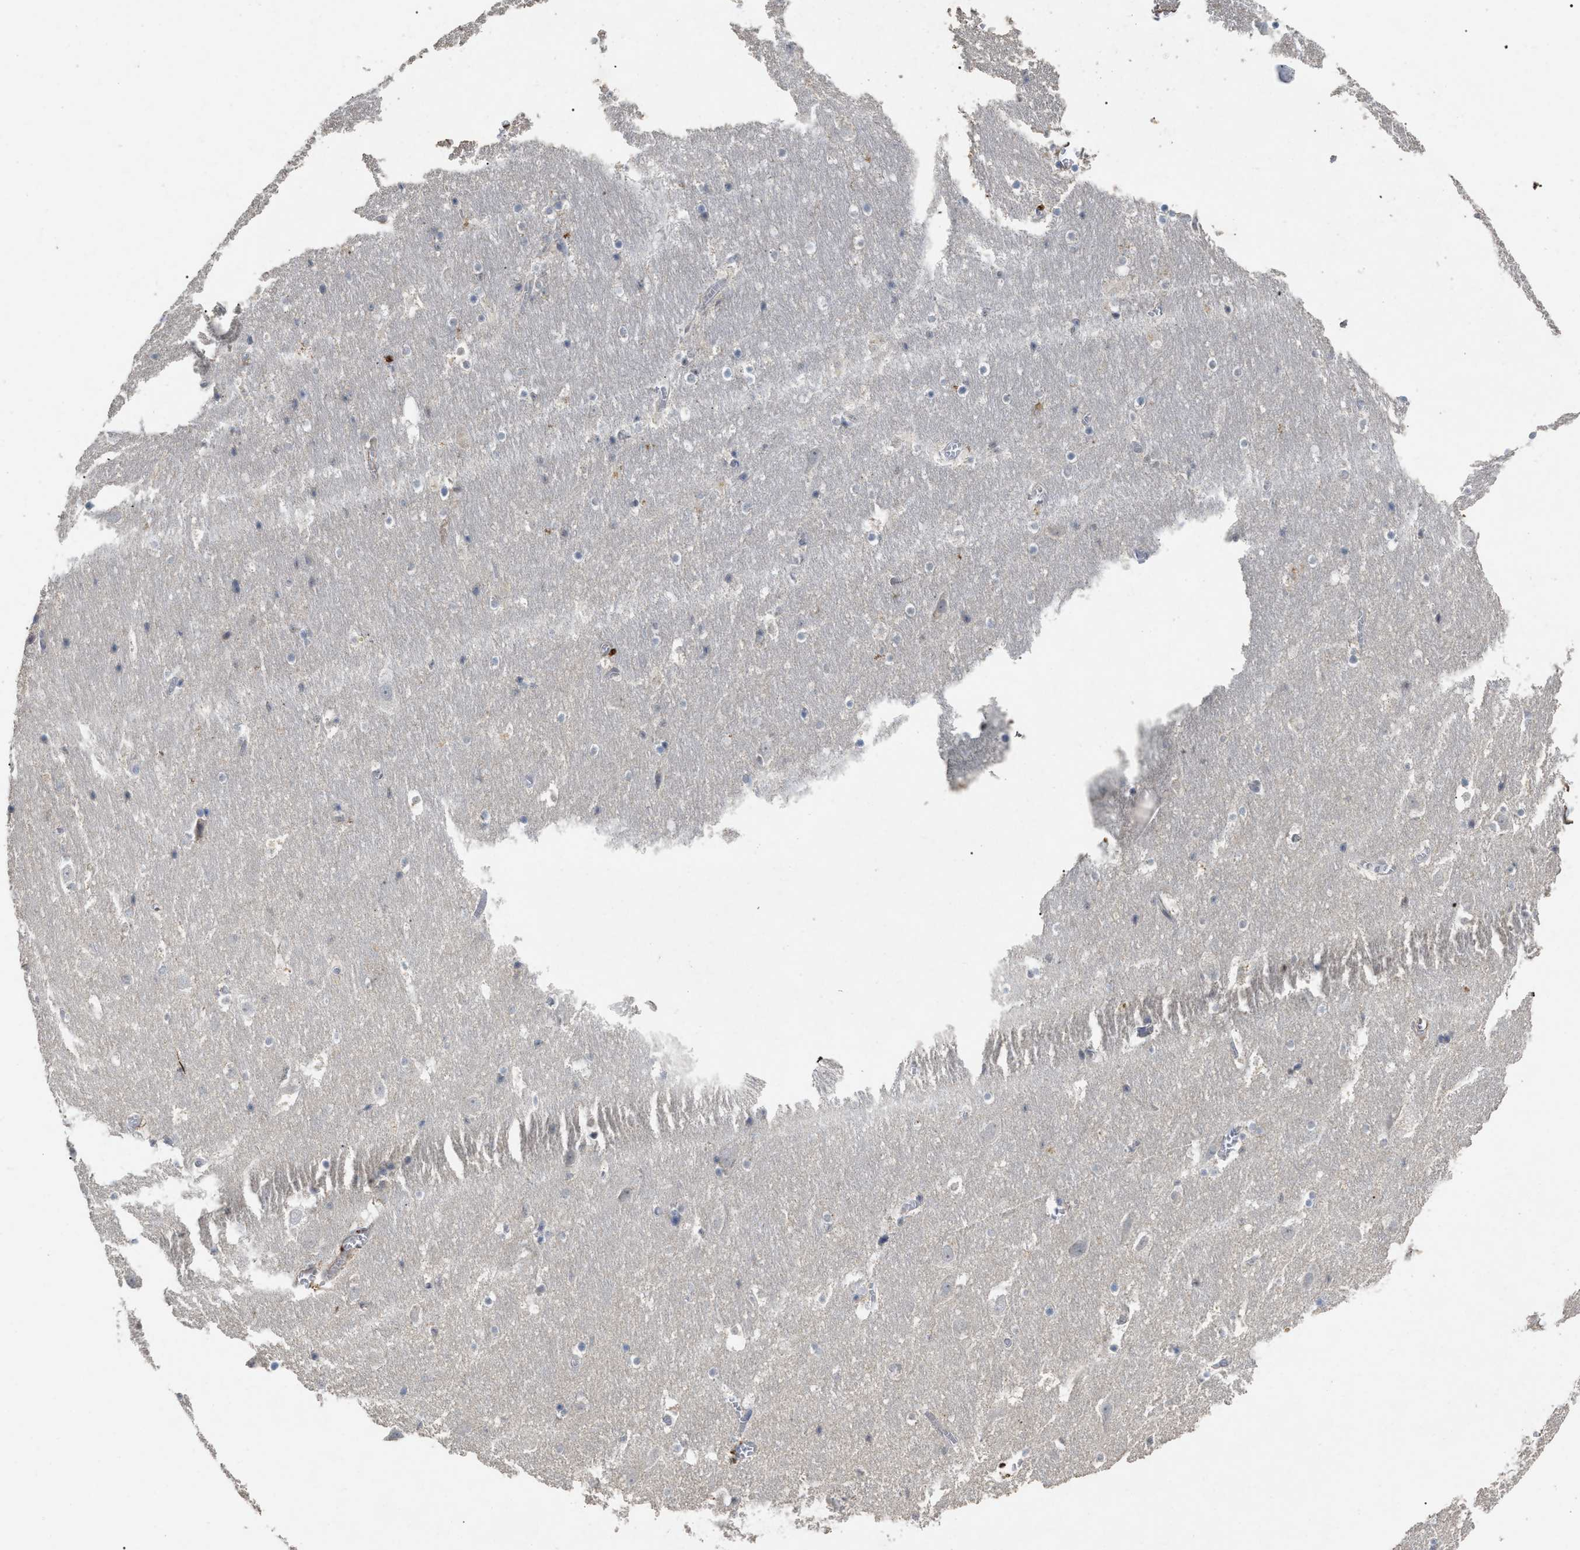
{"staining": {"intensity": "moderate", "quantity": "<25%", "location": "cytoplasmic/membranous"}, "tissue": "hippocampus", "cell_type": "Glial cells", "image_type": "normal", "snomed": [{"axis": "morphology", "description": "Normal tissue, NOS"}, {"axis": "topography", "description": "Hippocampus"}], "caption": "Immunohistochemistry staining of unremarkable hippocampus, which demonstrates low levels of moderate cytoplasmic/membranous expression in approximately <25% of glial cells indicating moderate cytoplasmic/membranous protein expression. The staining was performed using DAB (3,3'-diaminobenzidine) (brown) for protein detection and nuclei were counterstained in hematoxylin (blue).", "gene": "ST6GALNAC6", "patient": {"sex": "male", "age": 45}}